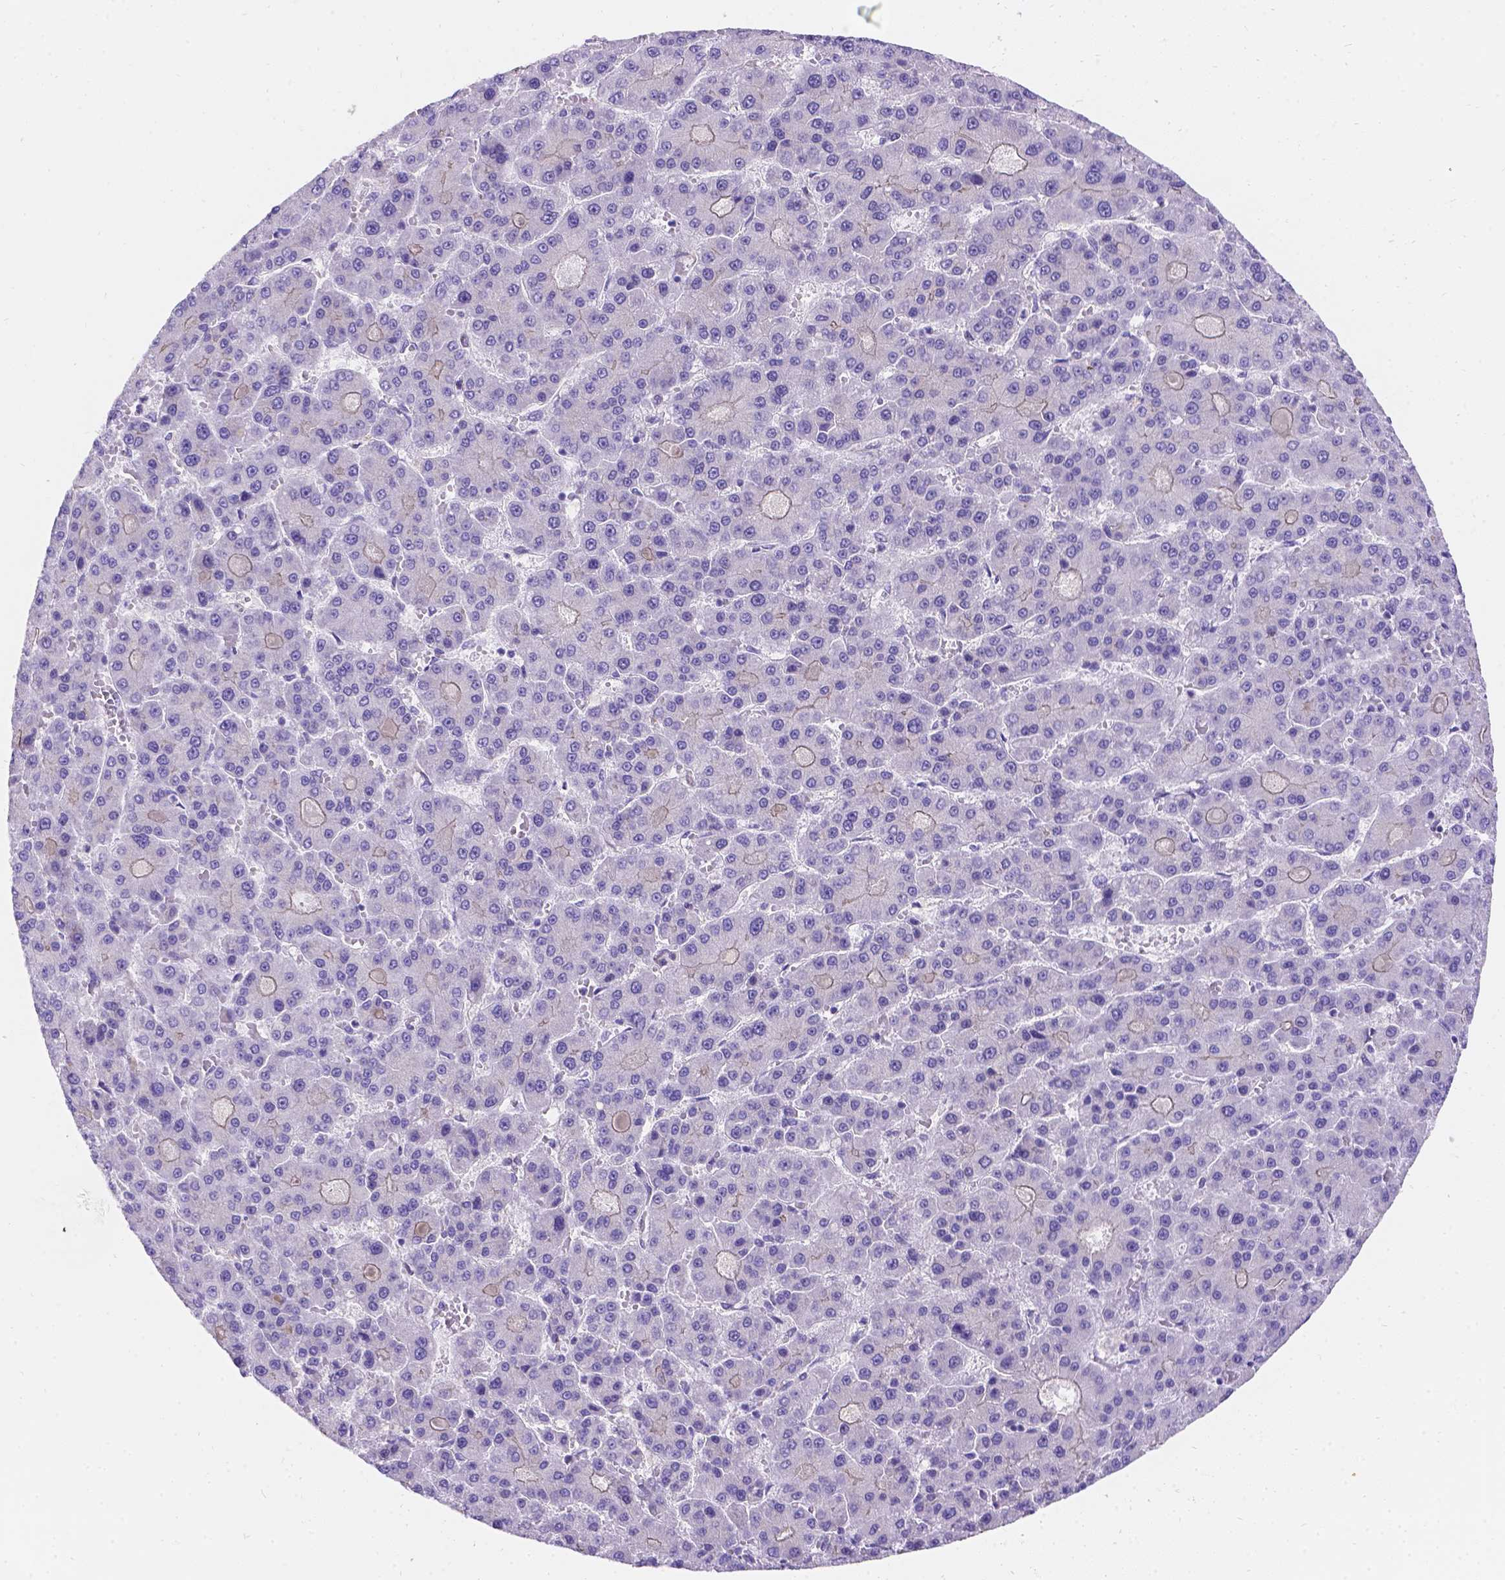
{"staining": {"intensity": "negative", "quantity": "none", "location": "none"}, "tissue": "liver cancer", "cell_type": "Tumor cells", "image_type": "cancer", "snomed": [{"axis": "morphology", "description": "Carcinoma, Hepatocellular, NOS"}, {"axis": "topography", "description": "Liver"}], "caption": "IHC image of neoplastic tissue: human hepatocellular carcinoma (liver) stained with DAB (3,3'-diaminobenzidine) exhibits no significant protein staining in tumor cells.", "gene": "PALS1", "patient": {"sex": "male", "age": 70}}